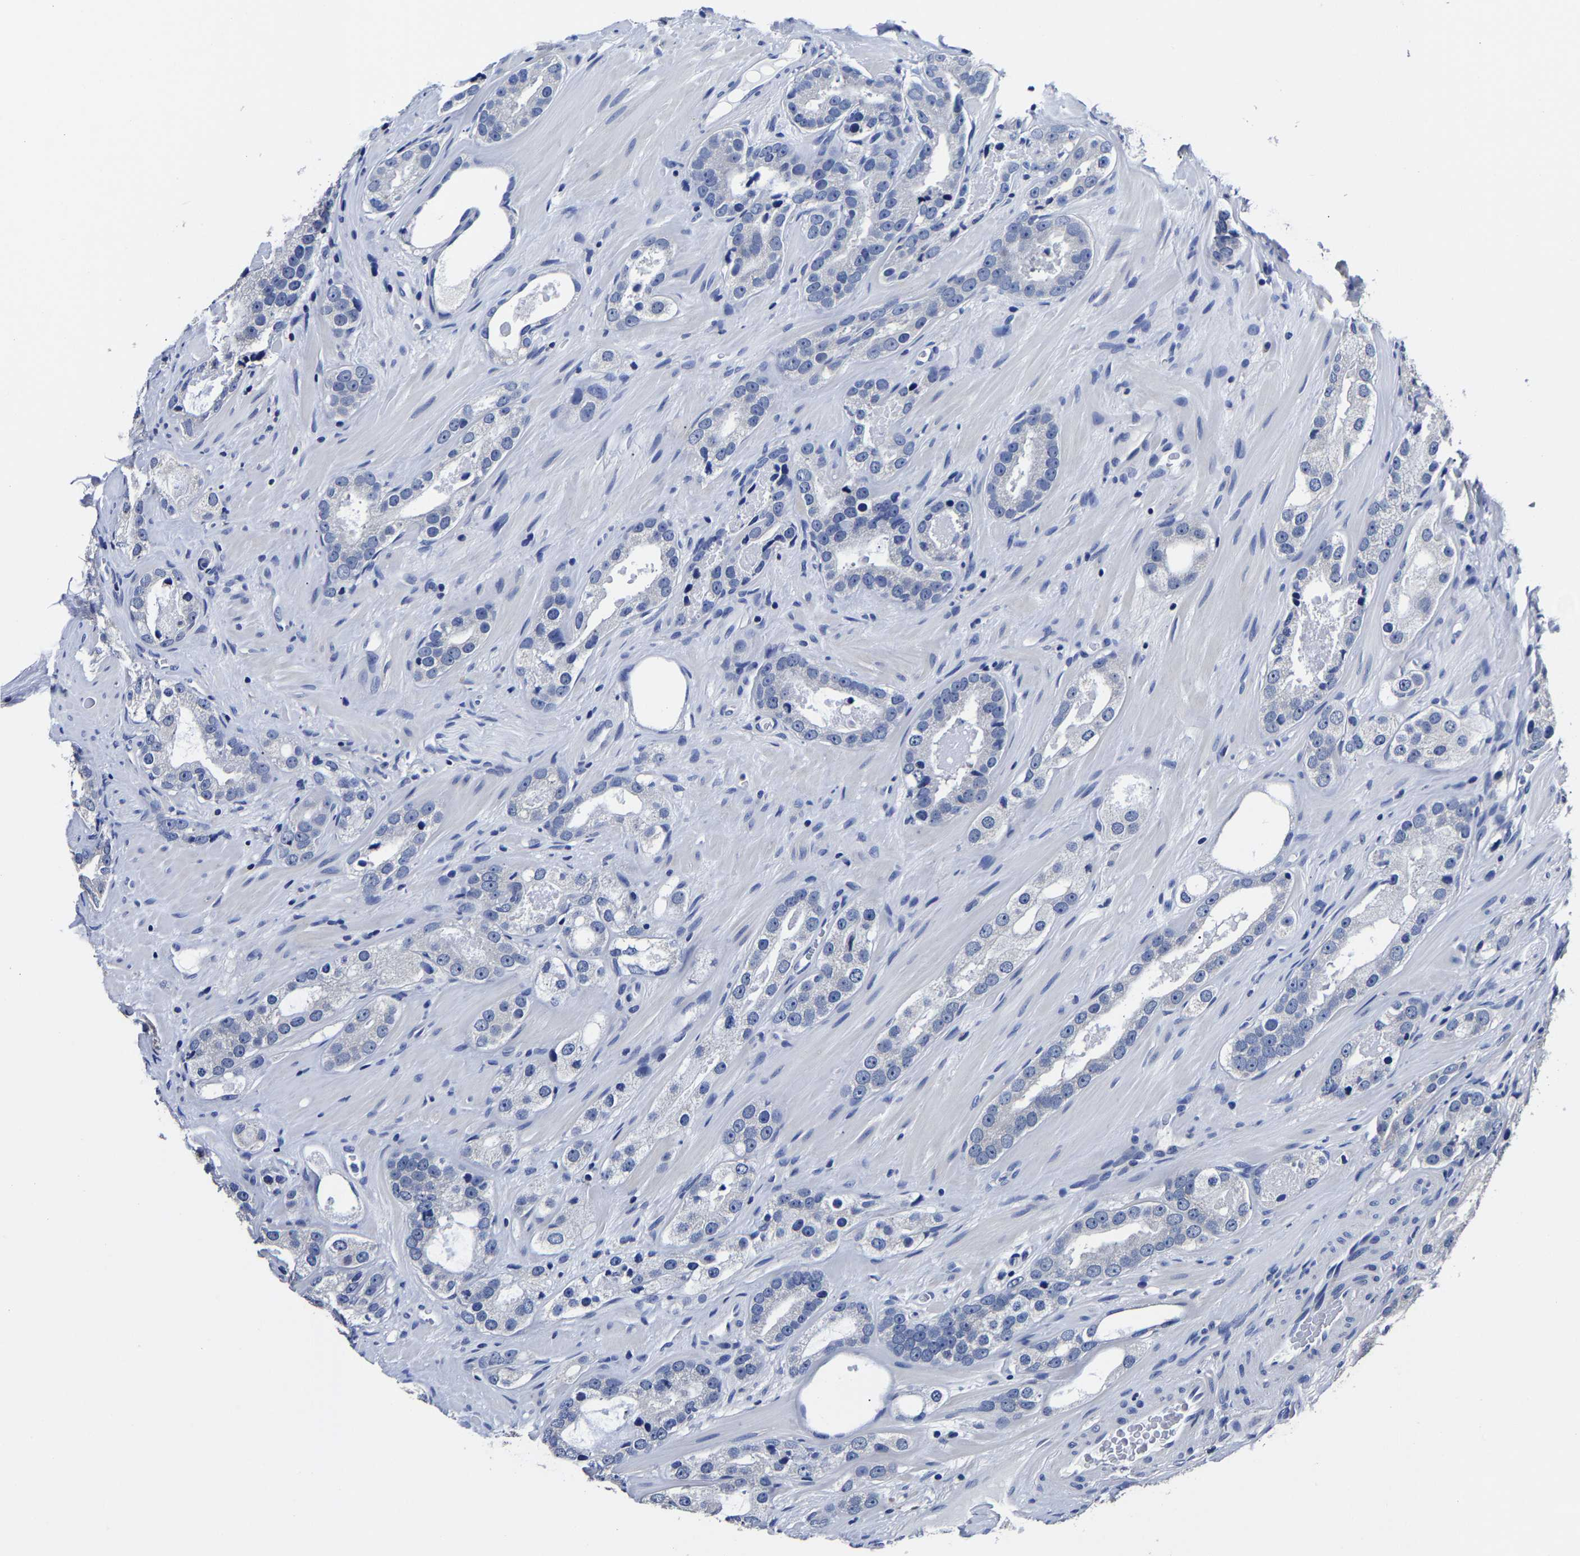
{"staining": {"intensity": "negative", "quantity": "none", "location": "none"}, "tissue": "prostate cancer", "cell_type": "Tumor cells", "image_type": "cancer", "snomed": [{"axis": "morphology", "description": "Adenocarcinoma, High grade"}, {"axis": "topography", "description": "Prostate"}], "caption": "An immunohistochemistry photomicrograph of prostate high-grade adenocarcinoma is shown. There is no staining in tumor cells of prostate high-grade adenocarcinoma. (DAB (3,3'-diaminobenzidine) immunohistochemistry, high magnification).", "gene": "AKAP4", "patient": {"sex": "male", "age": 63}}